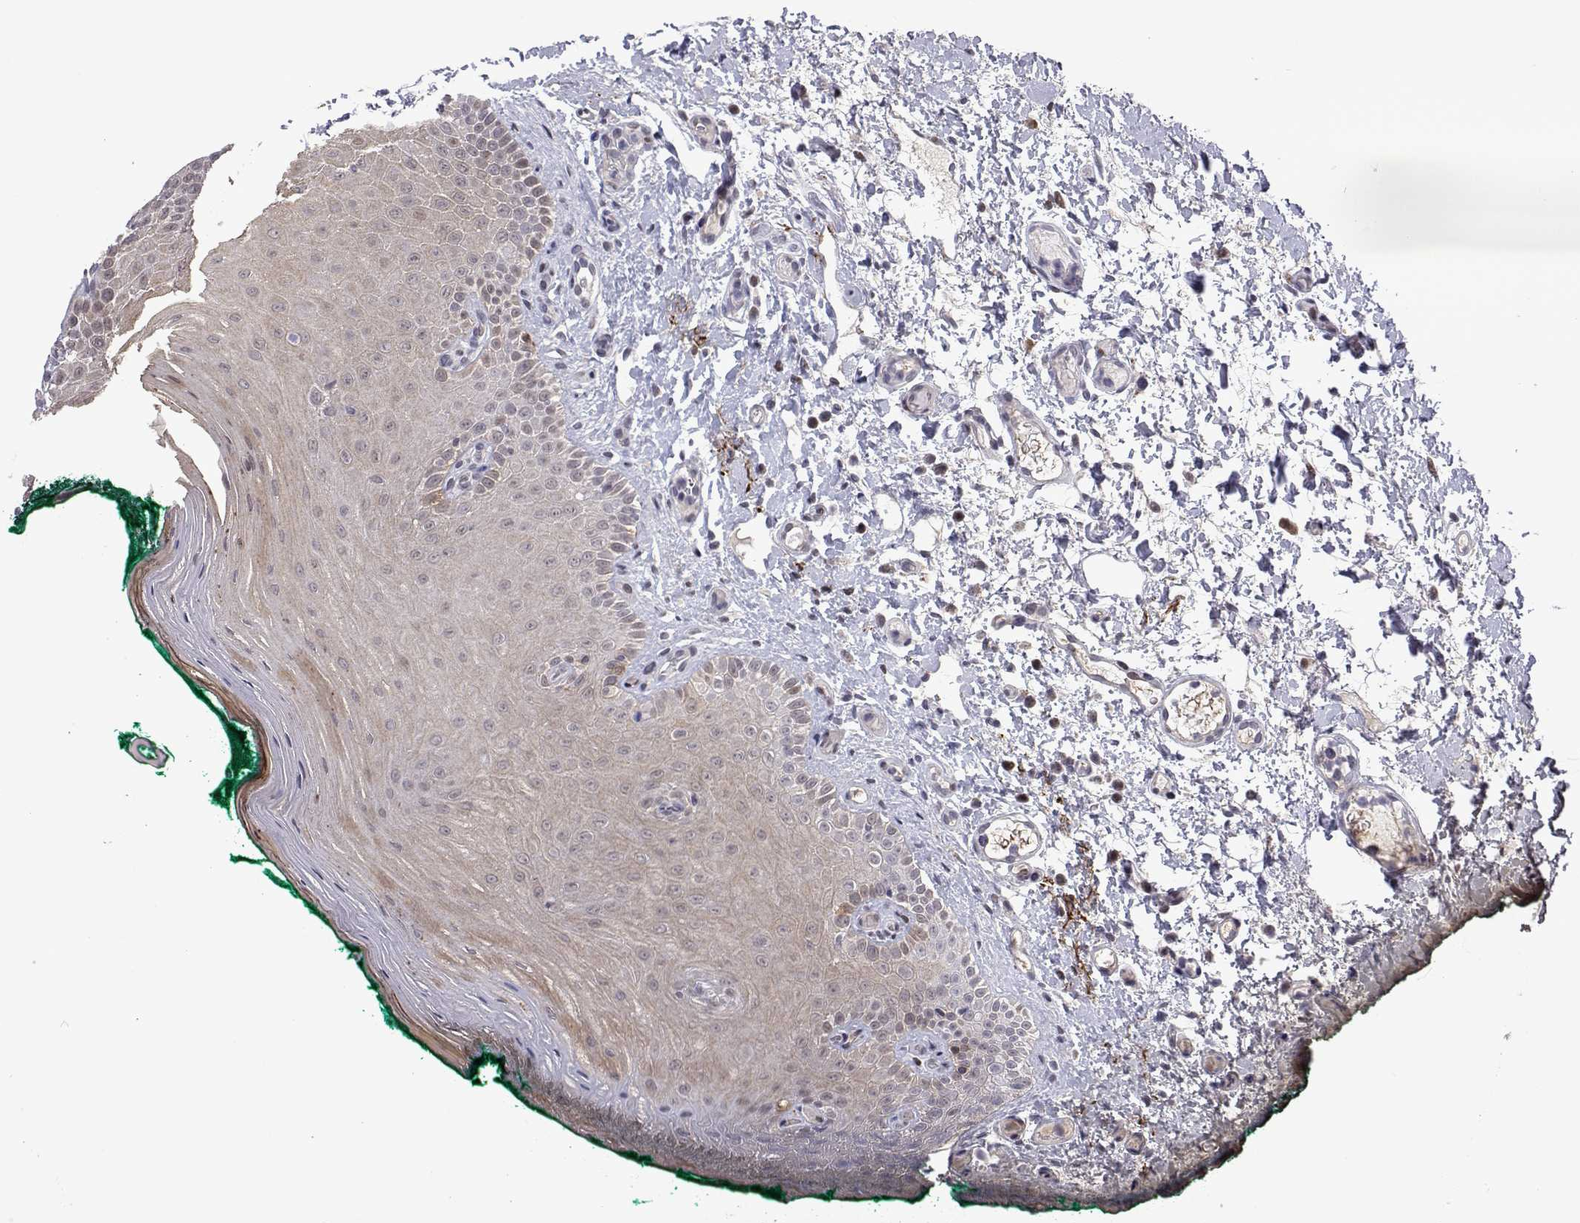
{"staining": {"intensity": "moderate", "quantity": "<25%", "location": "cytoplasmic/membranous,nuclear"}, "tissue": "oral mucosa", "cell_type": "Squamous epithelial cells", "image_type": "normal", "snomed": [{"axis": "morphology", "description": "Normal tissue, NOS"}, {"axis": "topography", "description": "Oral tissue"}], "caption": "A high-resolution micrograph shows immunohistochemistry staining of normal oral mucosa, which reveals moderate cytoplasmic/membranous,nuclear staining in approximately <25% of squamous epithelial cells.", "gene": "EFCAB3", "patient": {"sex": "female", "age": 83}}